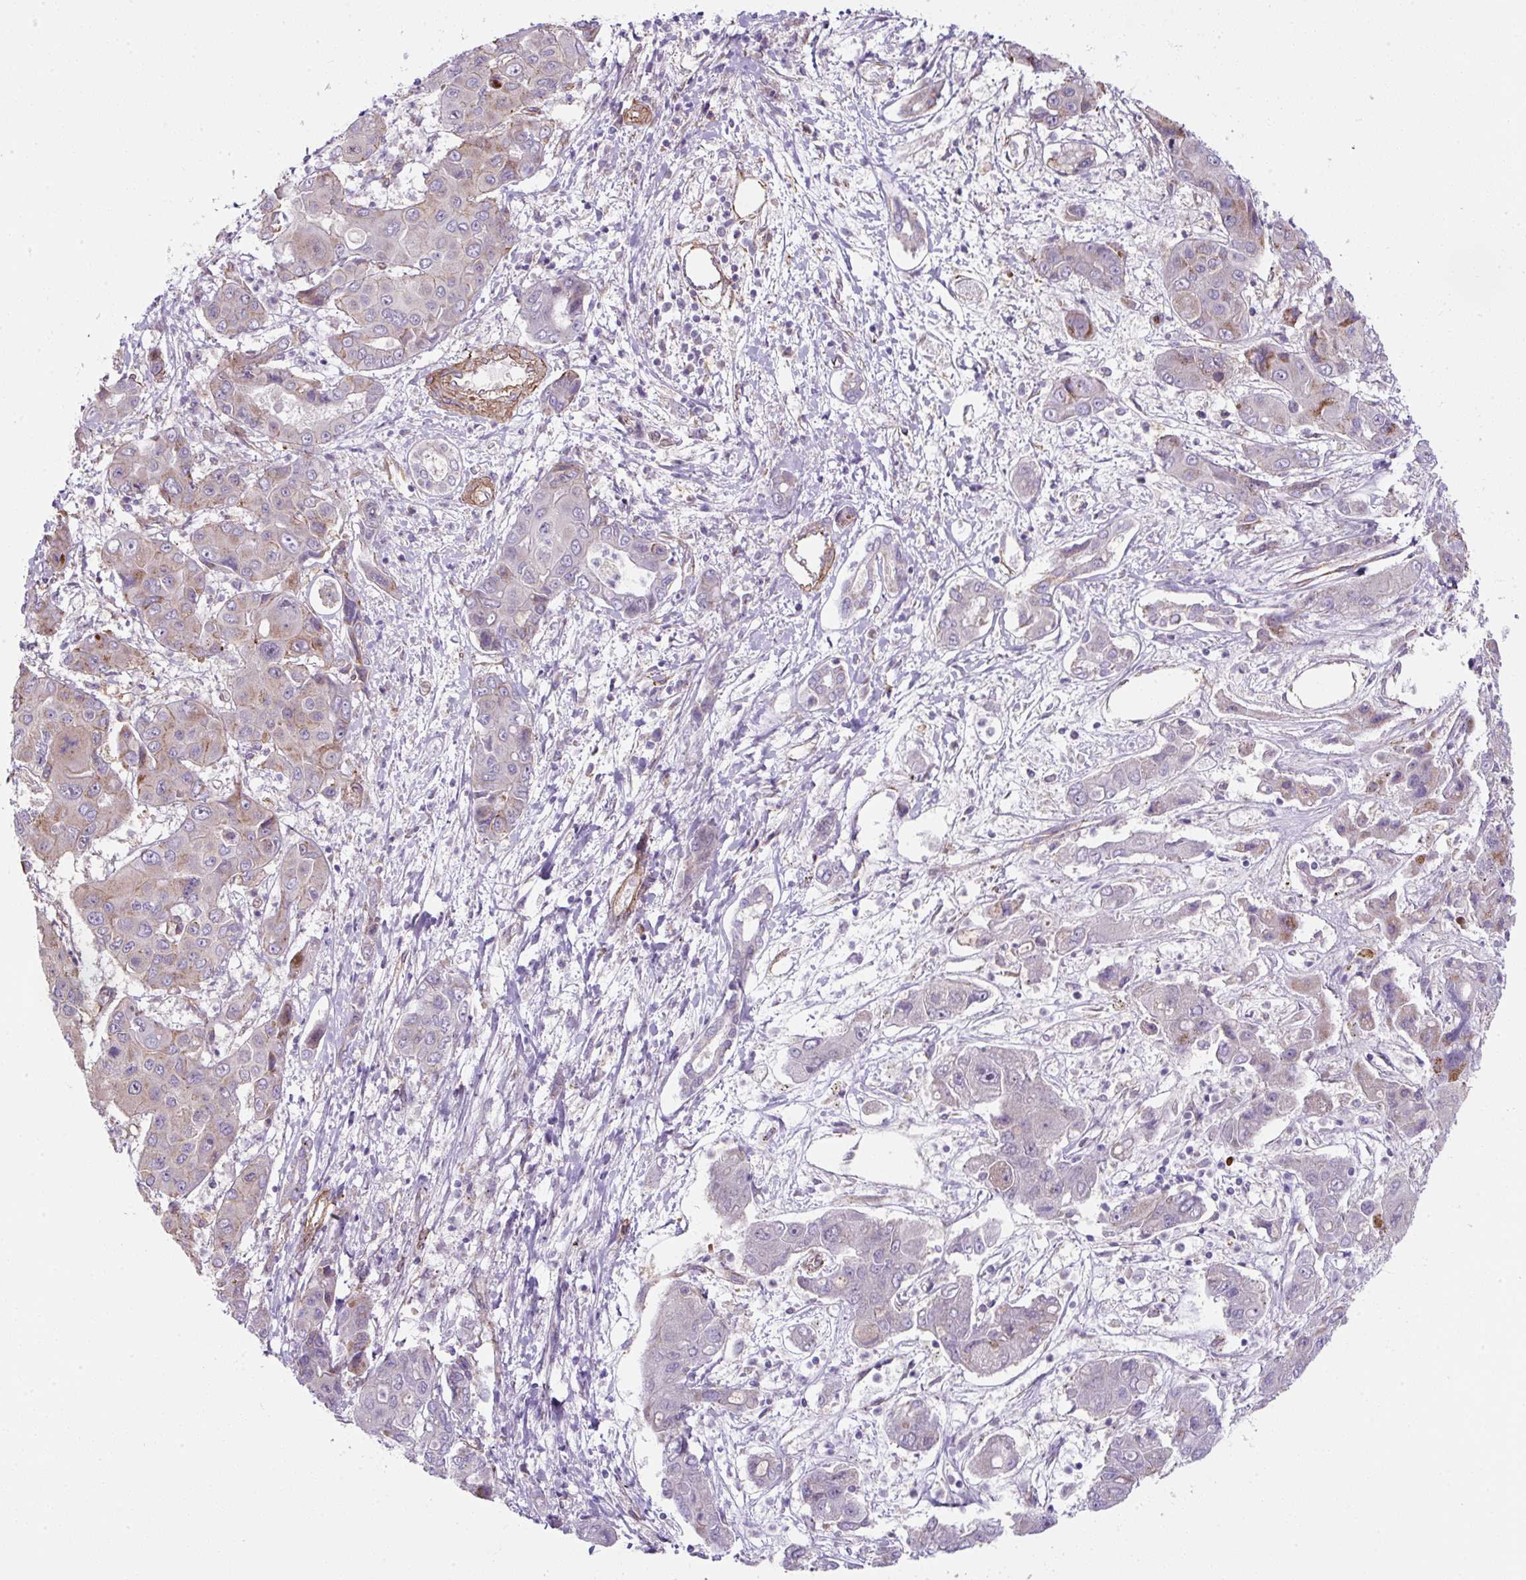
{"staining": {"intensity": "moderate", "quantity": "<25%", "location": "cytoplasmic/membranous"}, "tissue": "liver cancer", "cell_type": "Tumor cells", "image_type": "cancer", "snomed": [{"axis": "morphology", "description": "Cholangiocarcinoma"}, {"axis": "topography", "description": "Liver"}], "caption": "High-magnification brightfield microscopy of liver cancer stained with DAB (3,3'-diaminobenzidine) (brown) and counterstained with hematoxylin (blue). tumor cells exhibit moderate cytoplasmic/membranous positivity is seen in about<25% of cells.", "gene": "ANKUB1", "patient": {"sex": "male", "age": 67}}